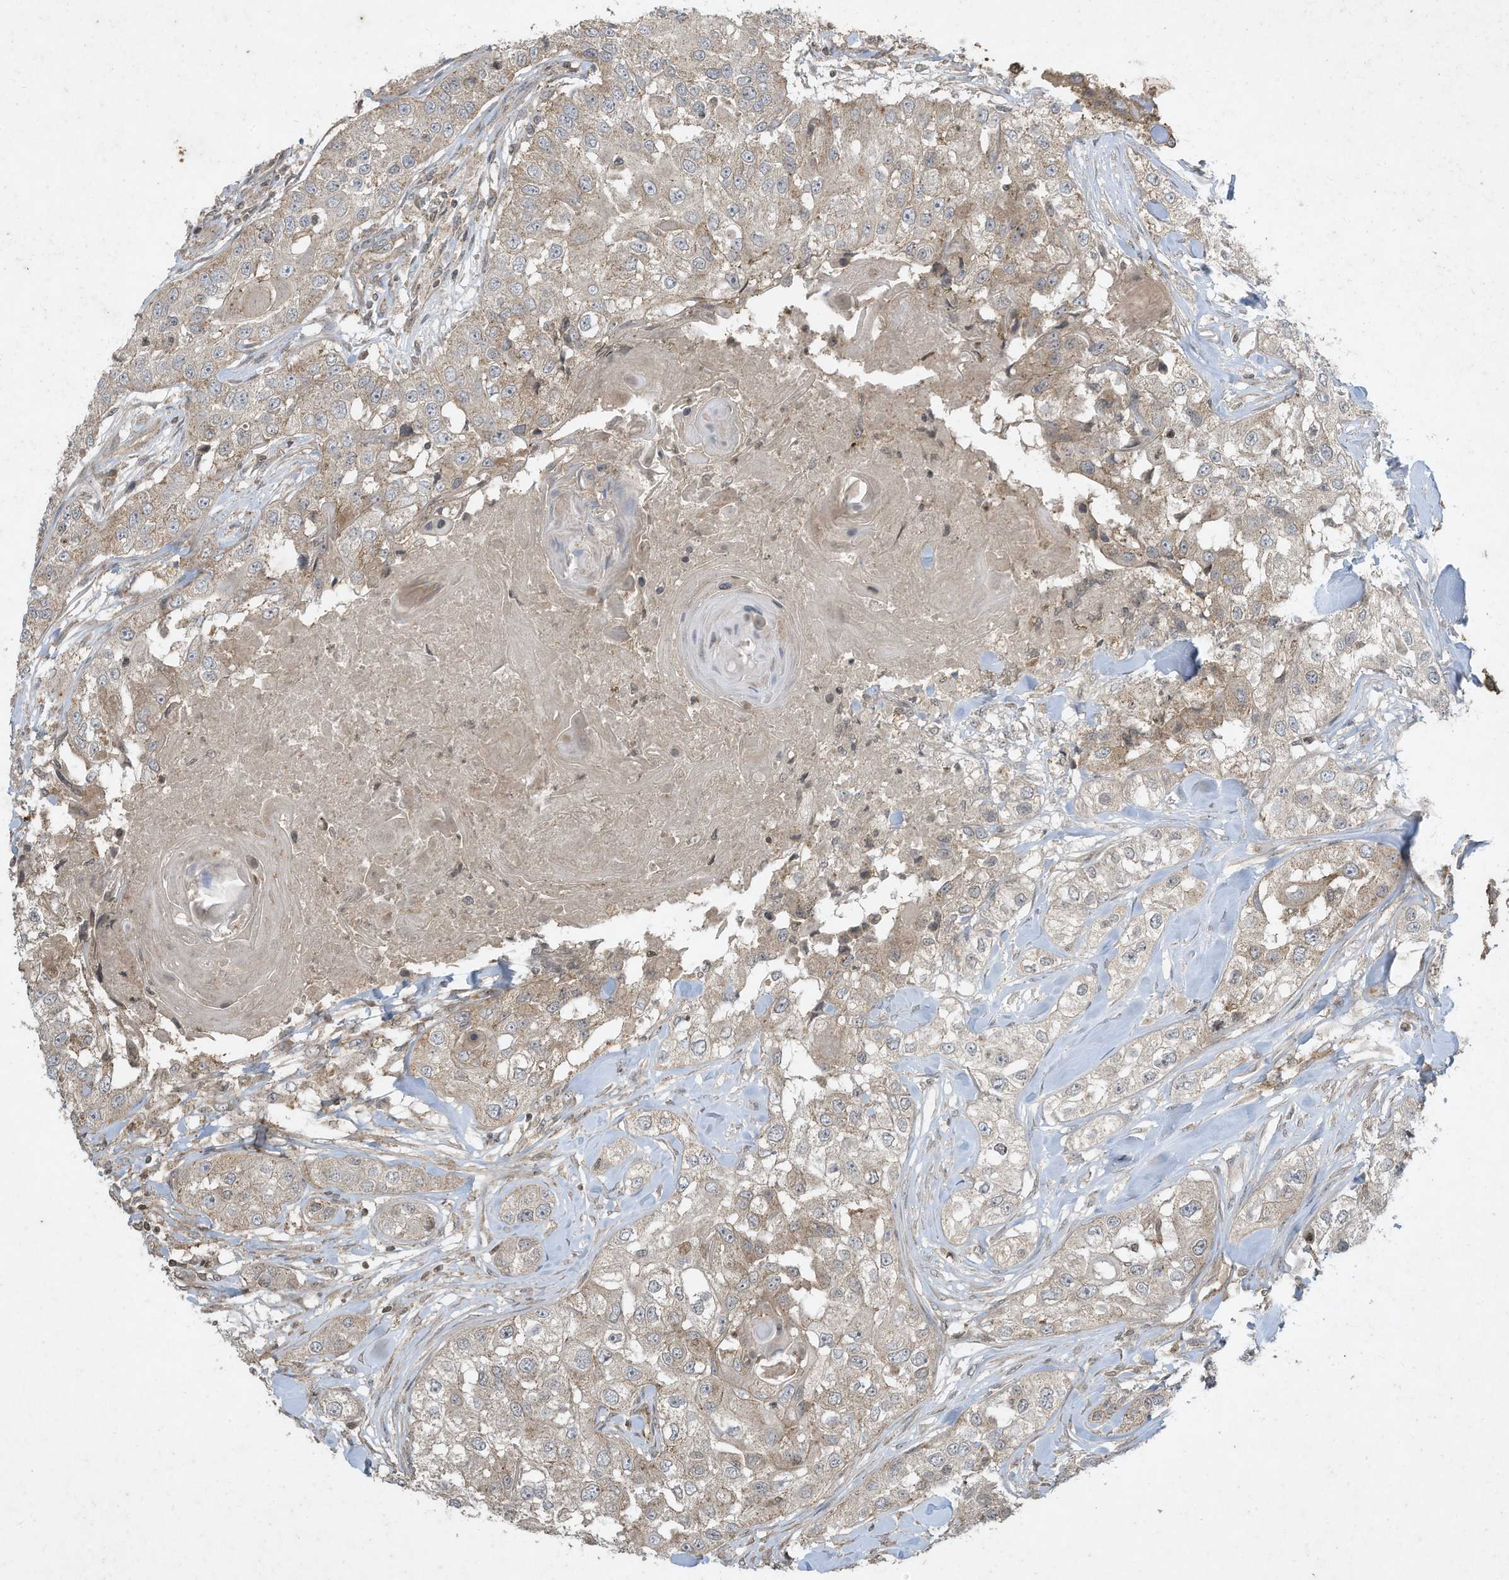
{"staining": {"intensity": "weak", "quantity": "25%-75%", "location": "cytoplasmic/membranous"}, "tissue": "head and neck cancer", "cell_type": "Tumor cells", "image_type": "cancer", "snomed": [{"axis": "morphology", "description": "Normal tissue, NOS"}, {"axis": "morphology", "description": "Squamous cell carcinoma, NOS"}, {"axis": "topography", "description": "Skeletal muscle"}, {"axis": "topography", "description": "Head-Neck"}], "caption": "Head and neck cancer stained with a protein marker exhibits weak staining in tumor cells.", "gene": "MATN2", "patient": {"sex": "male", "age": 51}}